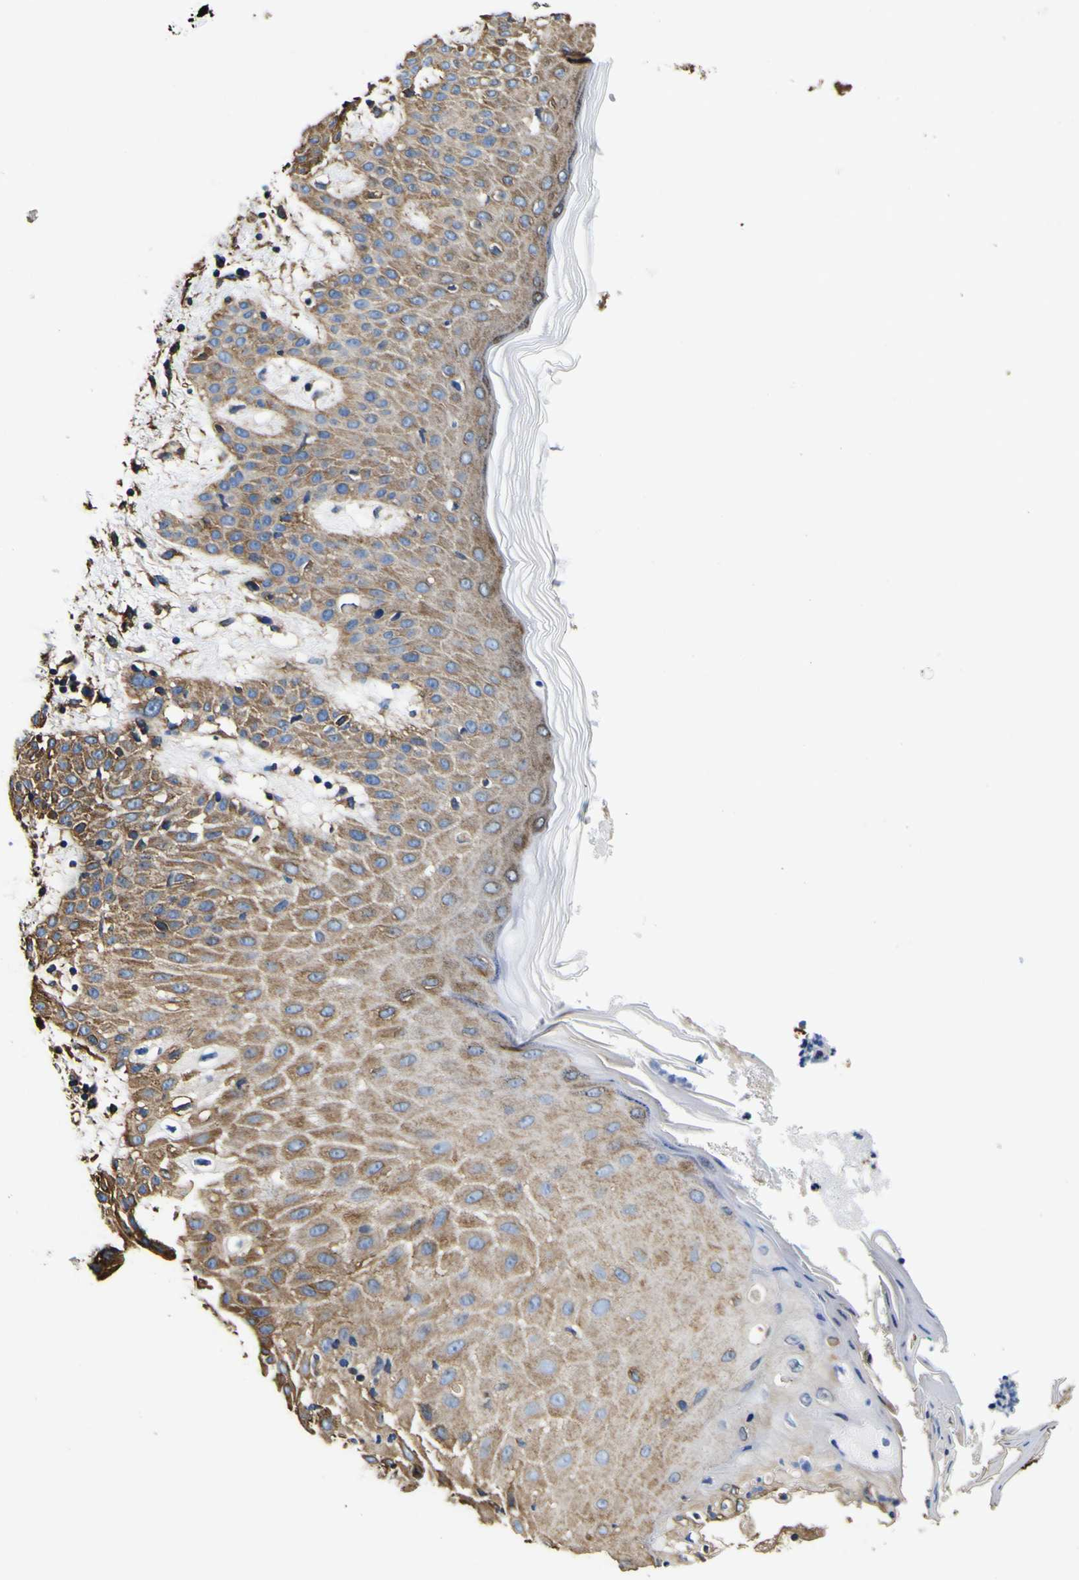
{"staining": {"intensity": "moderate", "quantity": ">75%", "location": "cytoplasmic/membranous"}, "tissue": "melanoma", "cell_type": "Tumor cells", "image_type": "cancer", "snomed": [{"axis": "morphology", "description": "Malignant melanoma, NOS"}, {"axis": "topography", "description": "Skin"}], "caption": "Malignant melanoma stained with immunohistochemistry (IHC) demonstrates moderate cytoplasmic/membranous staining in approximately >75% of tumor cells. Ihc stains the protein in brown and the nuclei are stained blue.", "gene": "TUBA1B", "patient": {"sex": "female", "age": 46}}